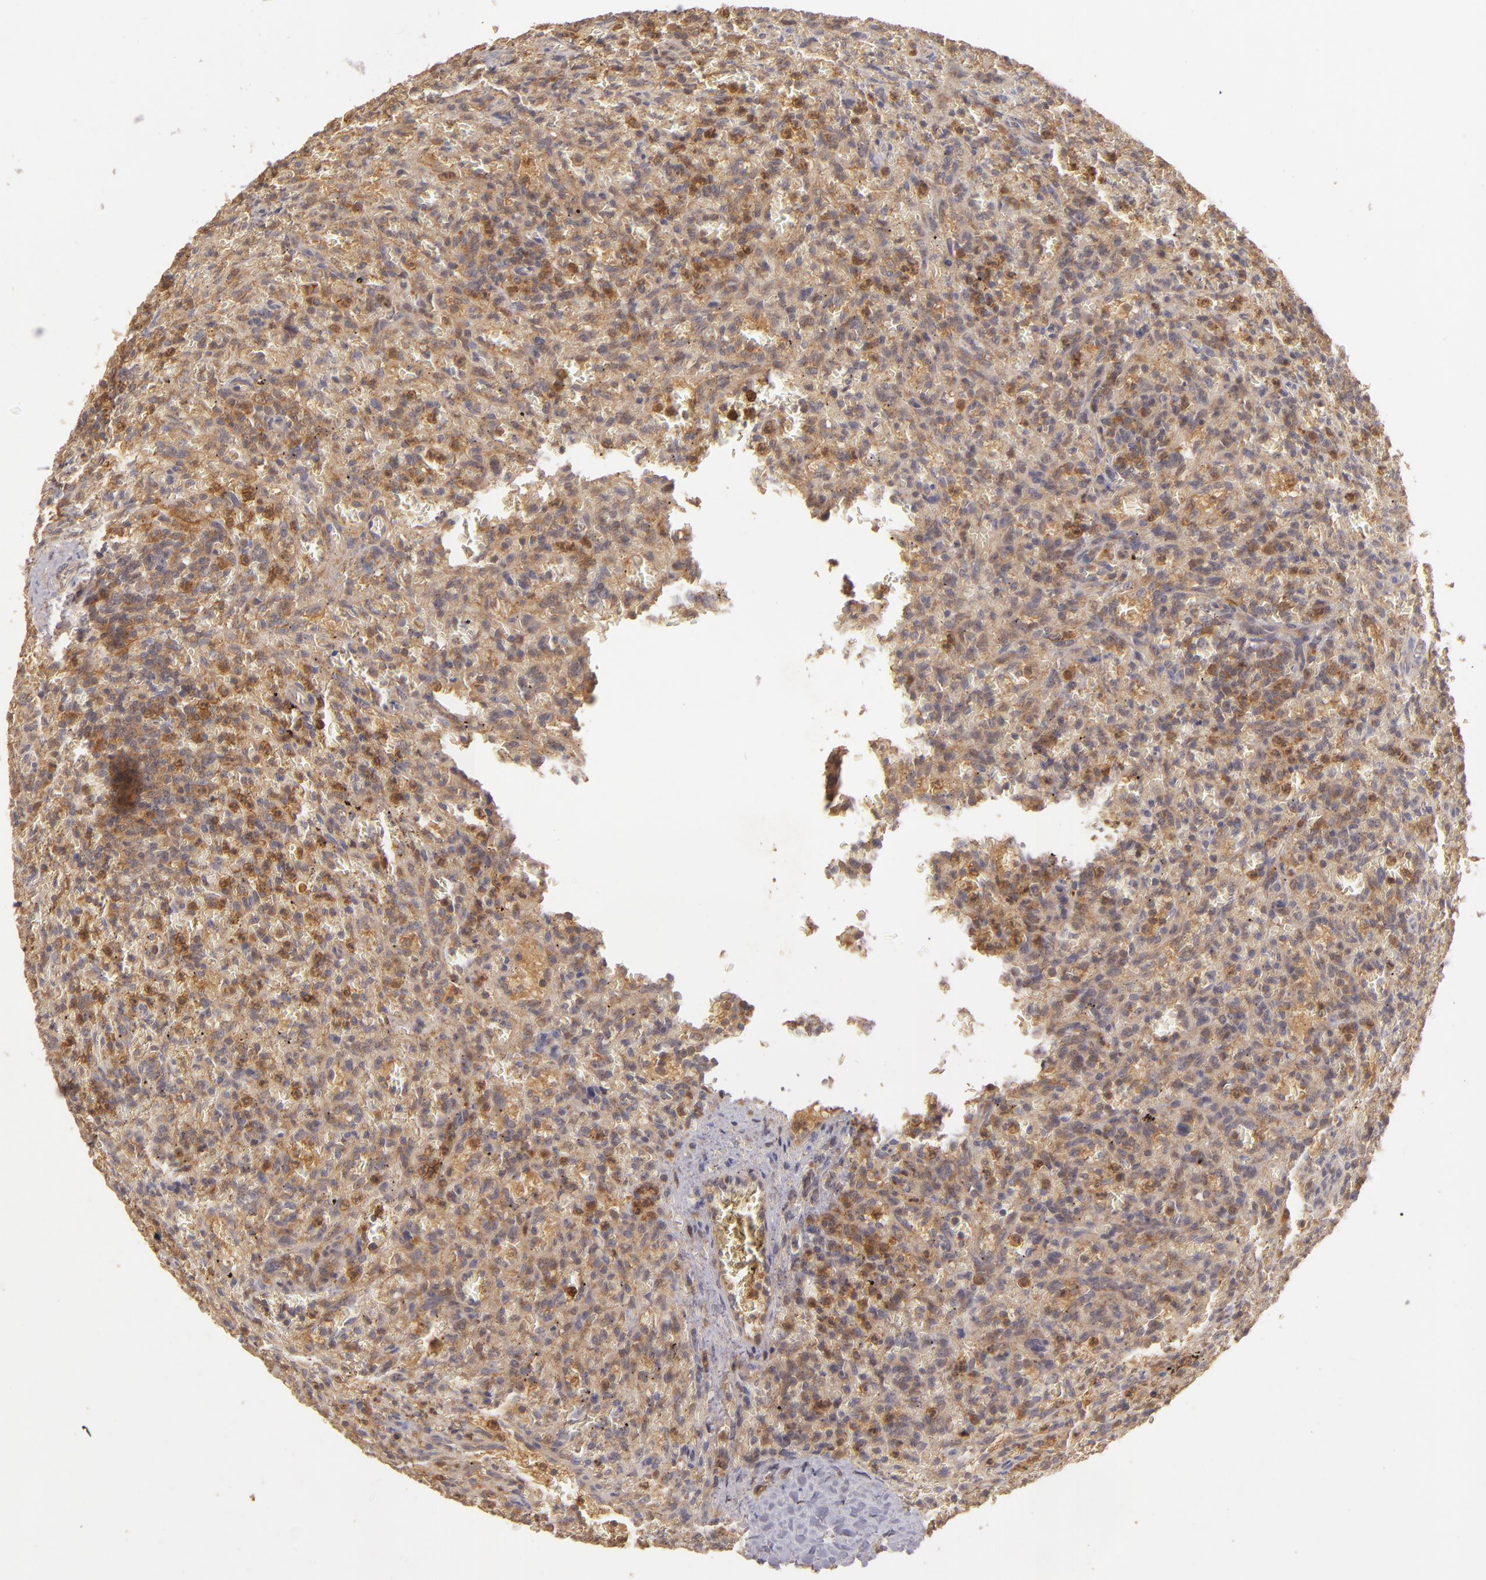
{"staining": {"intensity": "strong", "quantity": ">75%", "location": "cytoplasmic/membranous"}, "tissue": "lymphoma", "cell_type": "Tumor cells", "image_type": "cancer", "snomed": [{"axis": "morphology", "description": "Malignant lymphoma, non-Hodgkin's type, Low grade"}, {"axis": "topography", "description": "Spleen"}], "caption": "Human lymphoma stained for a protein (brown) shows strong cytoplasmic/membranous positive staining in approximately >75% of tumor cells.", "gene": "PRKCD", "patient": {"sex": "female", "age": 64}}